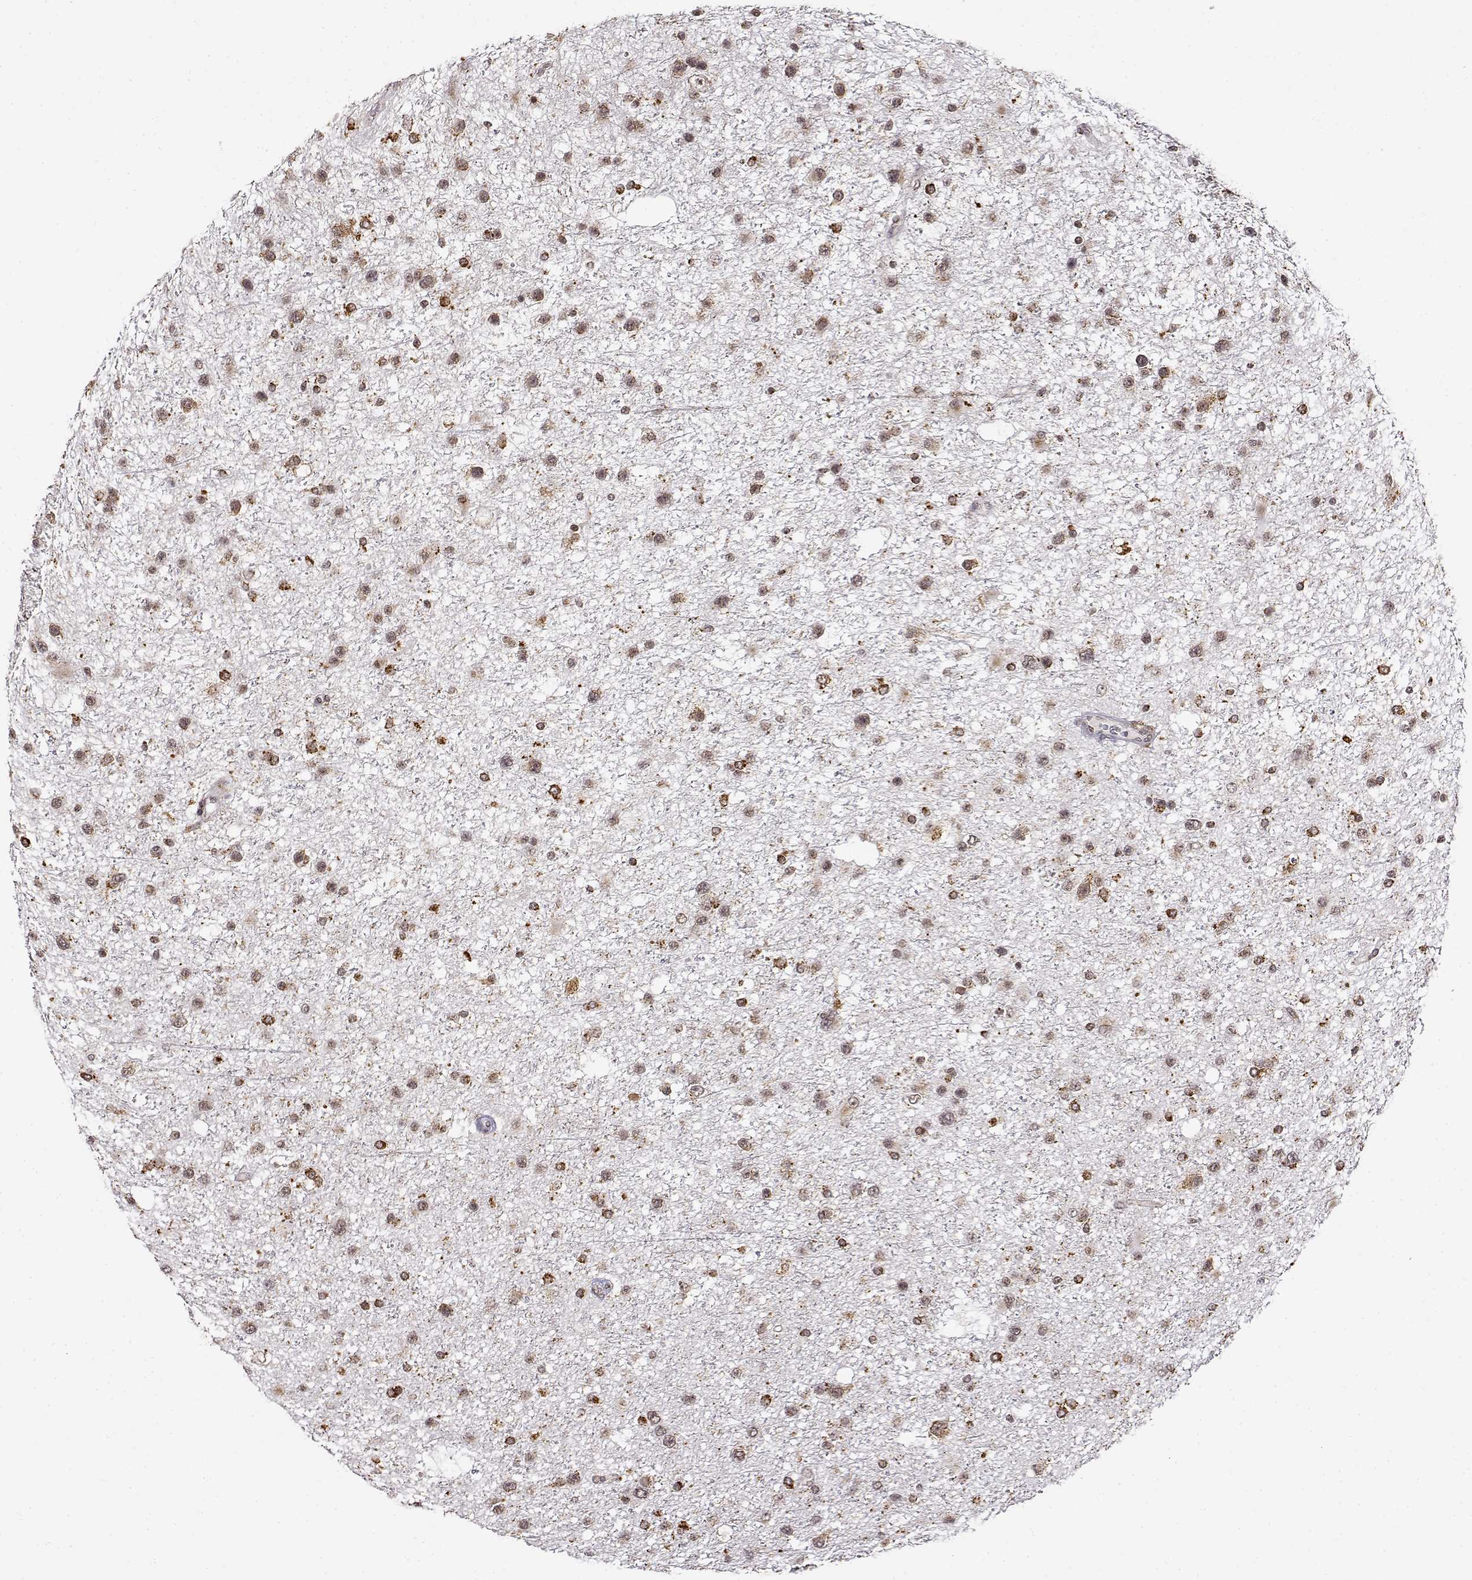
{"staining": {"intensity": "strong", "quantity": ">75%", "location": "cytoplasmic/membranous"}, "tissue": "glioma", "cell_type": "Tumor cells", "image_type": "cancer", "snomed": [{"axis": "morphology", "description": "Glioma, malignant, Low grade"}, {"axis": "topography", "description": "Brain"}], "caption": "Human glioma stained with a protein marker displays strong staining in tumor cells.", "gene": "RNF13", "patient": {"sex": "female", "age": 32}}